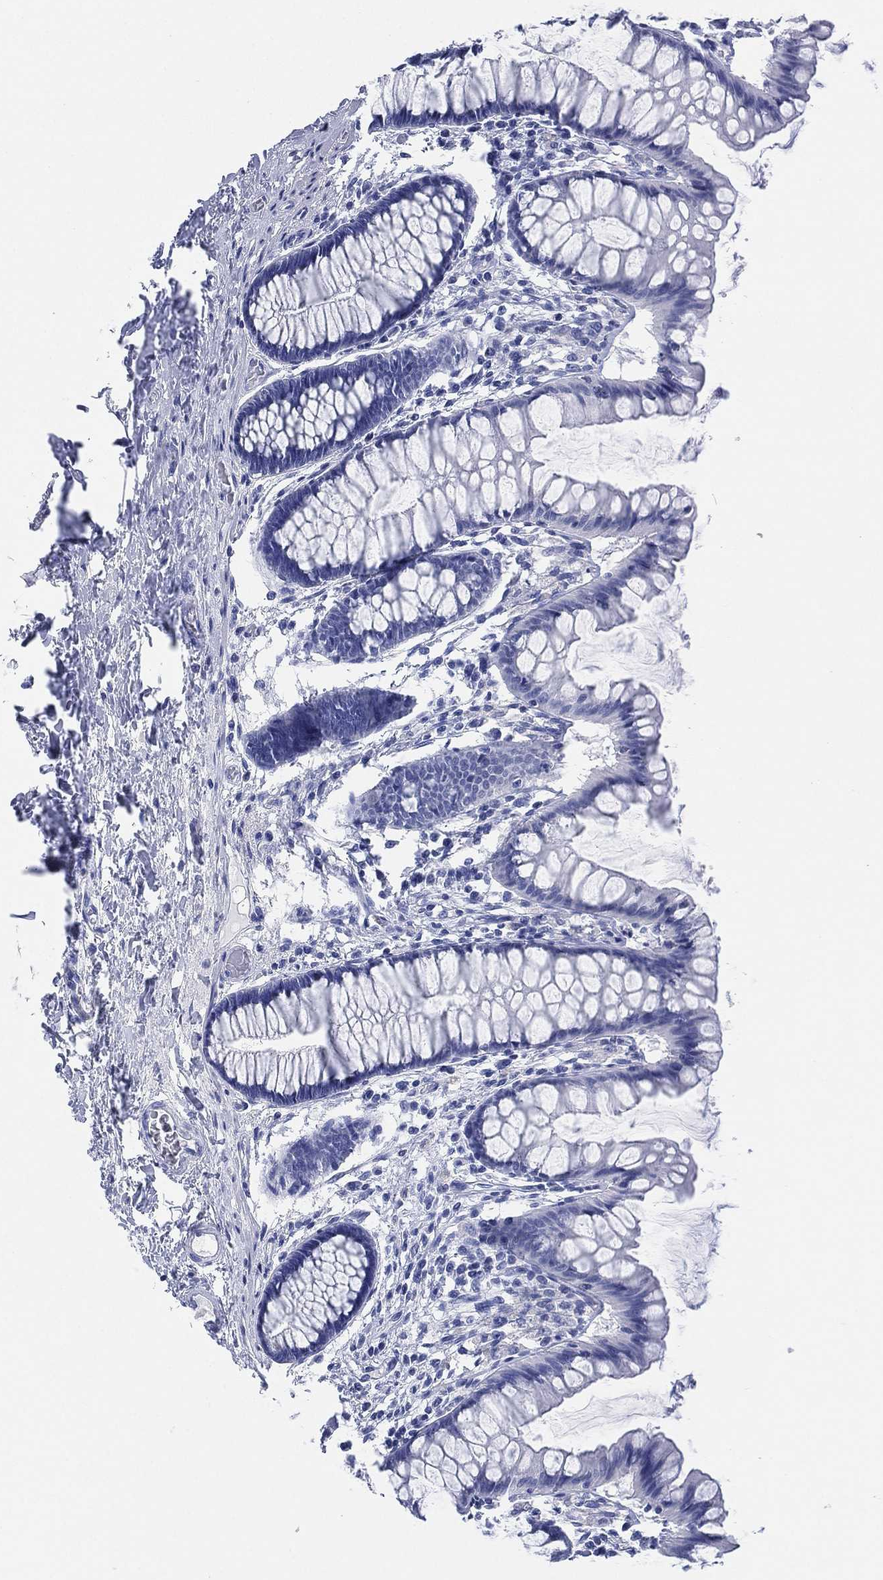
{"staining": {"intensity": "negative", "quantity": "none", "location": "none"}, "tissue": "colon", "cell_type": "Endothelial cells", "image_type": "normal", "snomed": [{"axis": "morphology", "description": "Normal tissue, NOS"}, {"axis": "topography", "description": "Colon"}], "caption": "Immunohistochemical staining of unremarkable colon shows no significant positivity in endothelial cells. (DAB (3,3'-diaminobenzidine) IHC, high magnification).", "gene": "SLC9C2", "patient": {"sex": "female", "age": 65}}